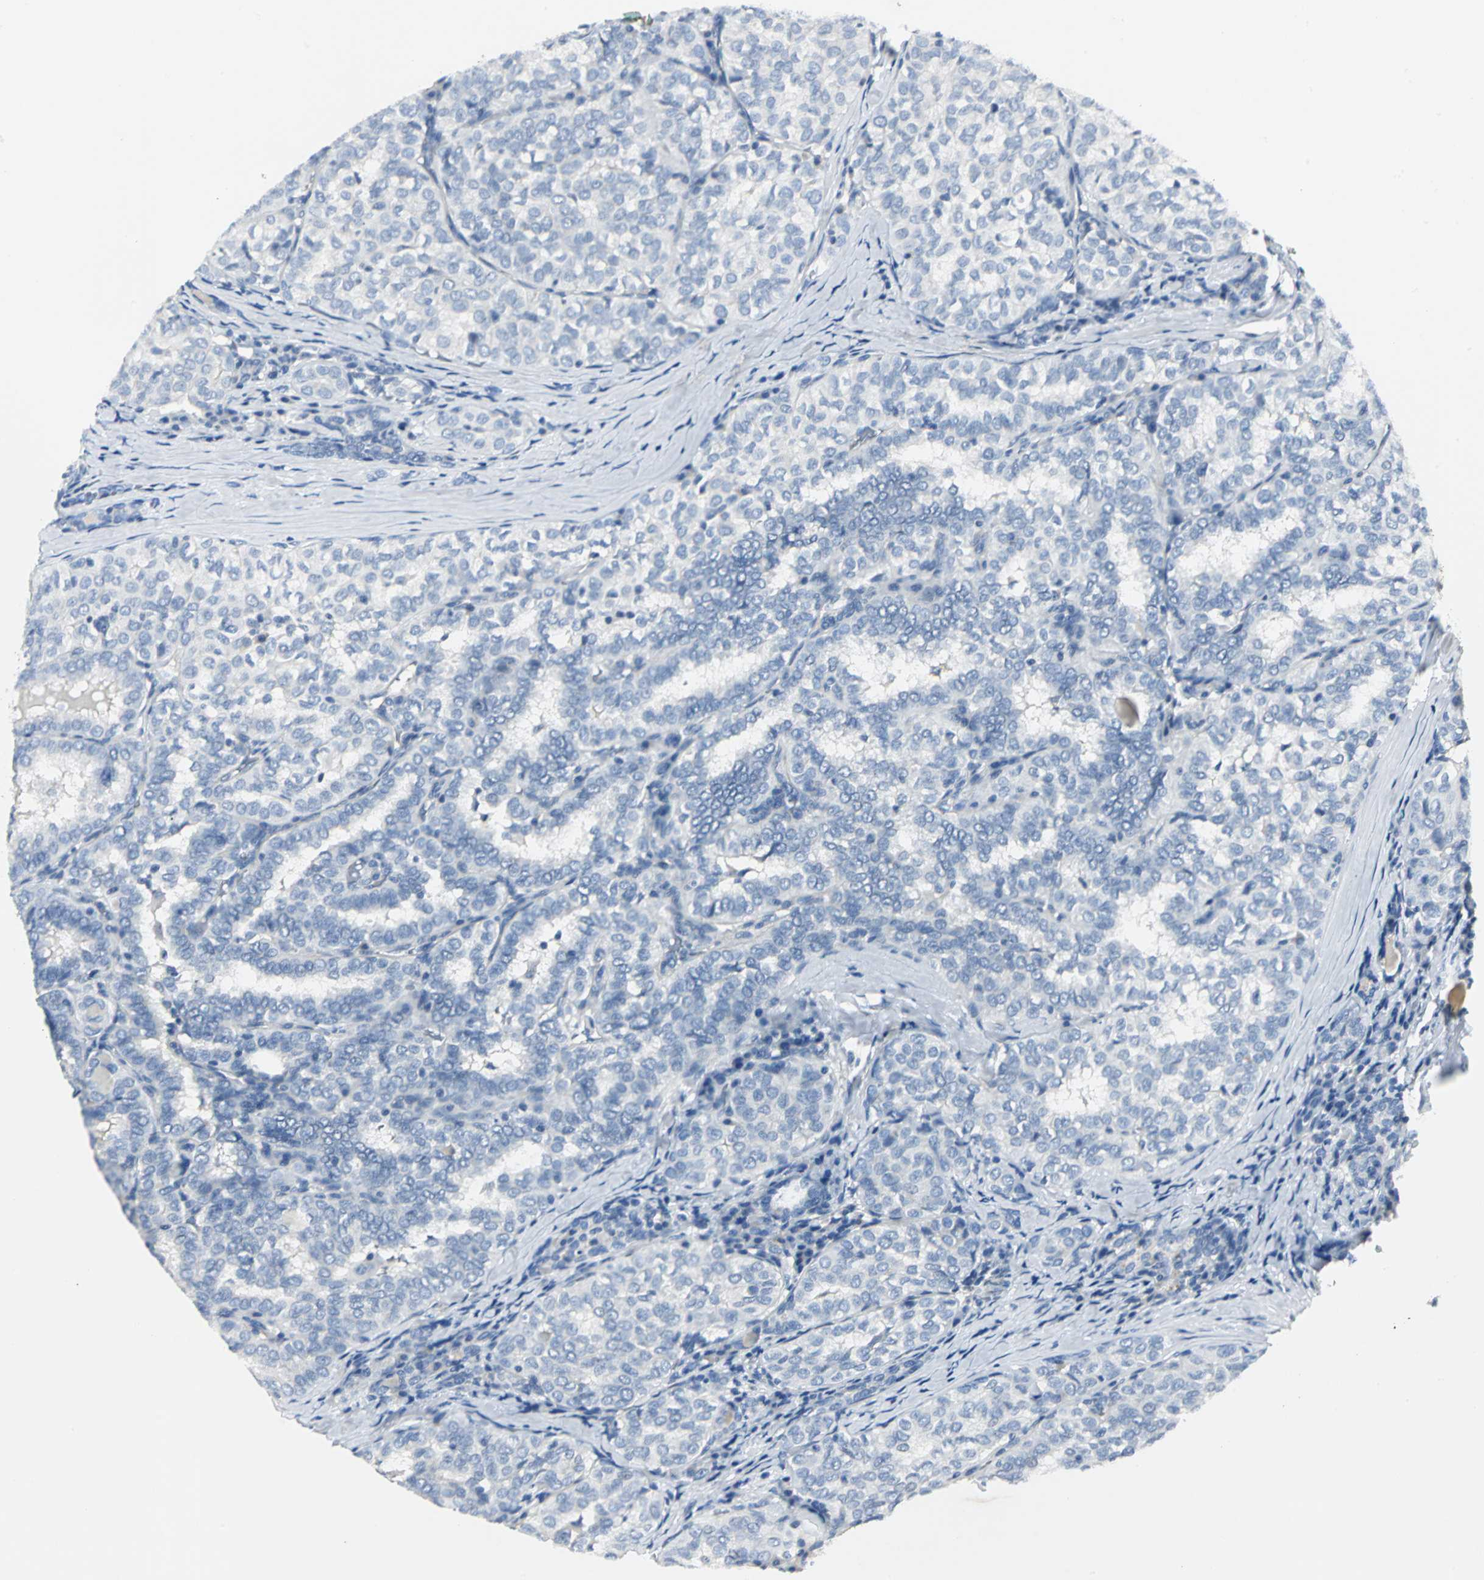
{"staining": {"intensity": "negative", "quantity": "none", "location": "none"}, "tissue": "thyroid cancer", "cell_type": "Tumor cells", "image_type": "cancer", "snomed": [{"axis": "morphology", "description": "Normal tissue, NOS"}, {"axis": "morphology", "description": "Papillary adenocarcinoma, NOS"}, {"axis": "topography", "description": "Thyroid gland"}], "caption": "Immunohistochemistry (IHC) image of thyroid cancer (papillary adenocarcinoma) stained for a protein (brown), which demonstrates no staining in tumor cells.", "gene": "RIPOR1", "patient": {"sex": "female", "age": 30}}